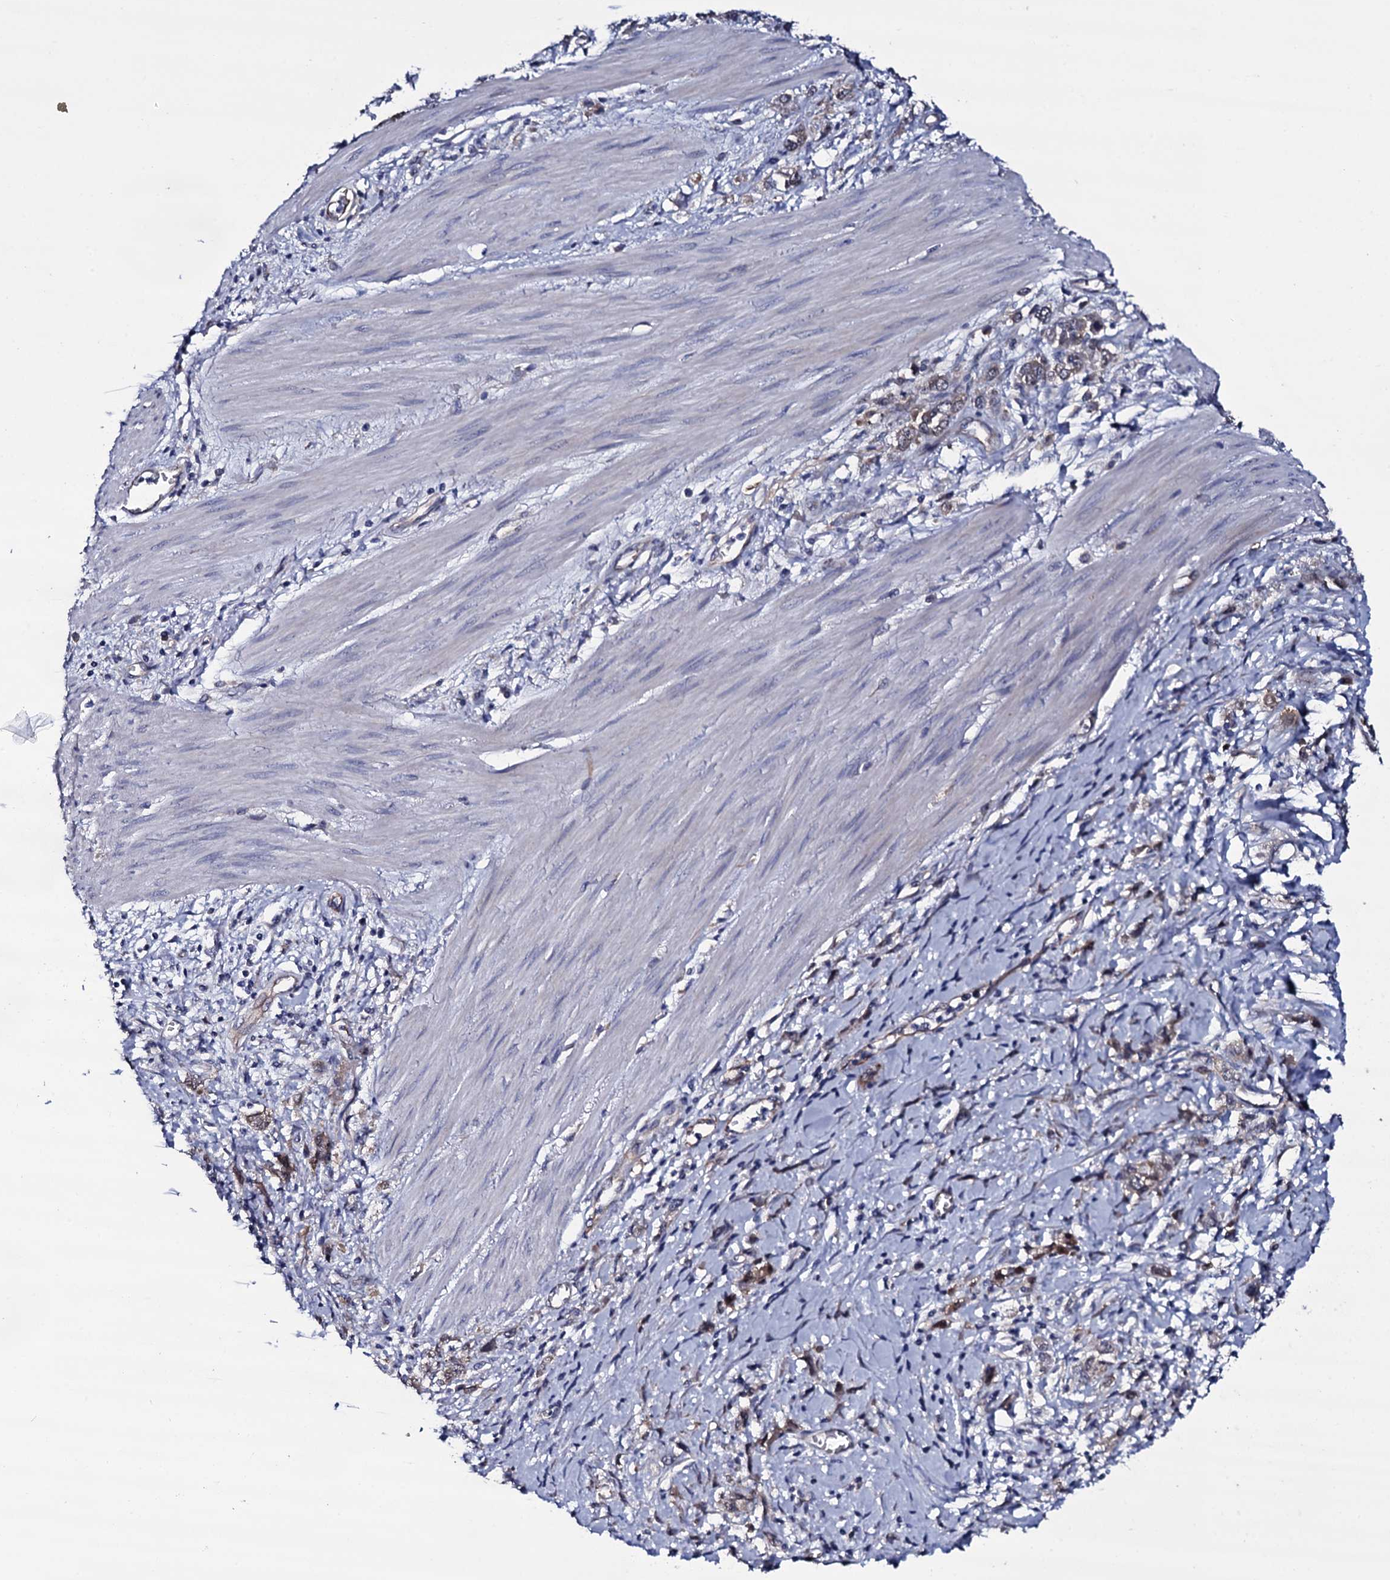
{"staining": {"intensity": "negative", "quantity": "none", "location": "none"}, "tissue": "stomach cancer", "cell_type": "Tumor cells", "image_type": "cancer", "snomed": [{"axis": "morphology", "description": "Adenocarcinoma, NOS"}, {"axis": "topography", "description": "Stomach"}], "caption": "Immunohistochemistry image of neoplastic tissue: stomach cancer (adenocarcinoma) stained with DAB (3,3'-diaminobenzidine) demonstrates no significant protein expression in tumor cells.", "gene": "BCL2L14", "patient": {"sex": "female", "age": 76}}